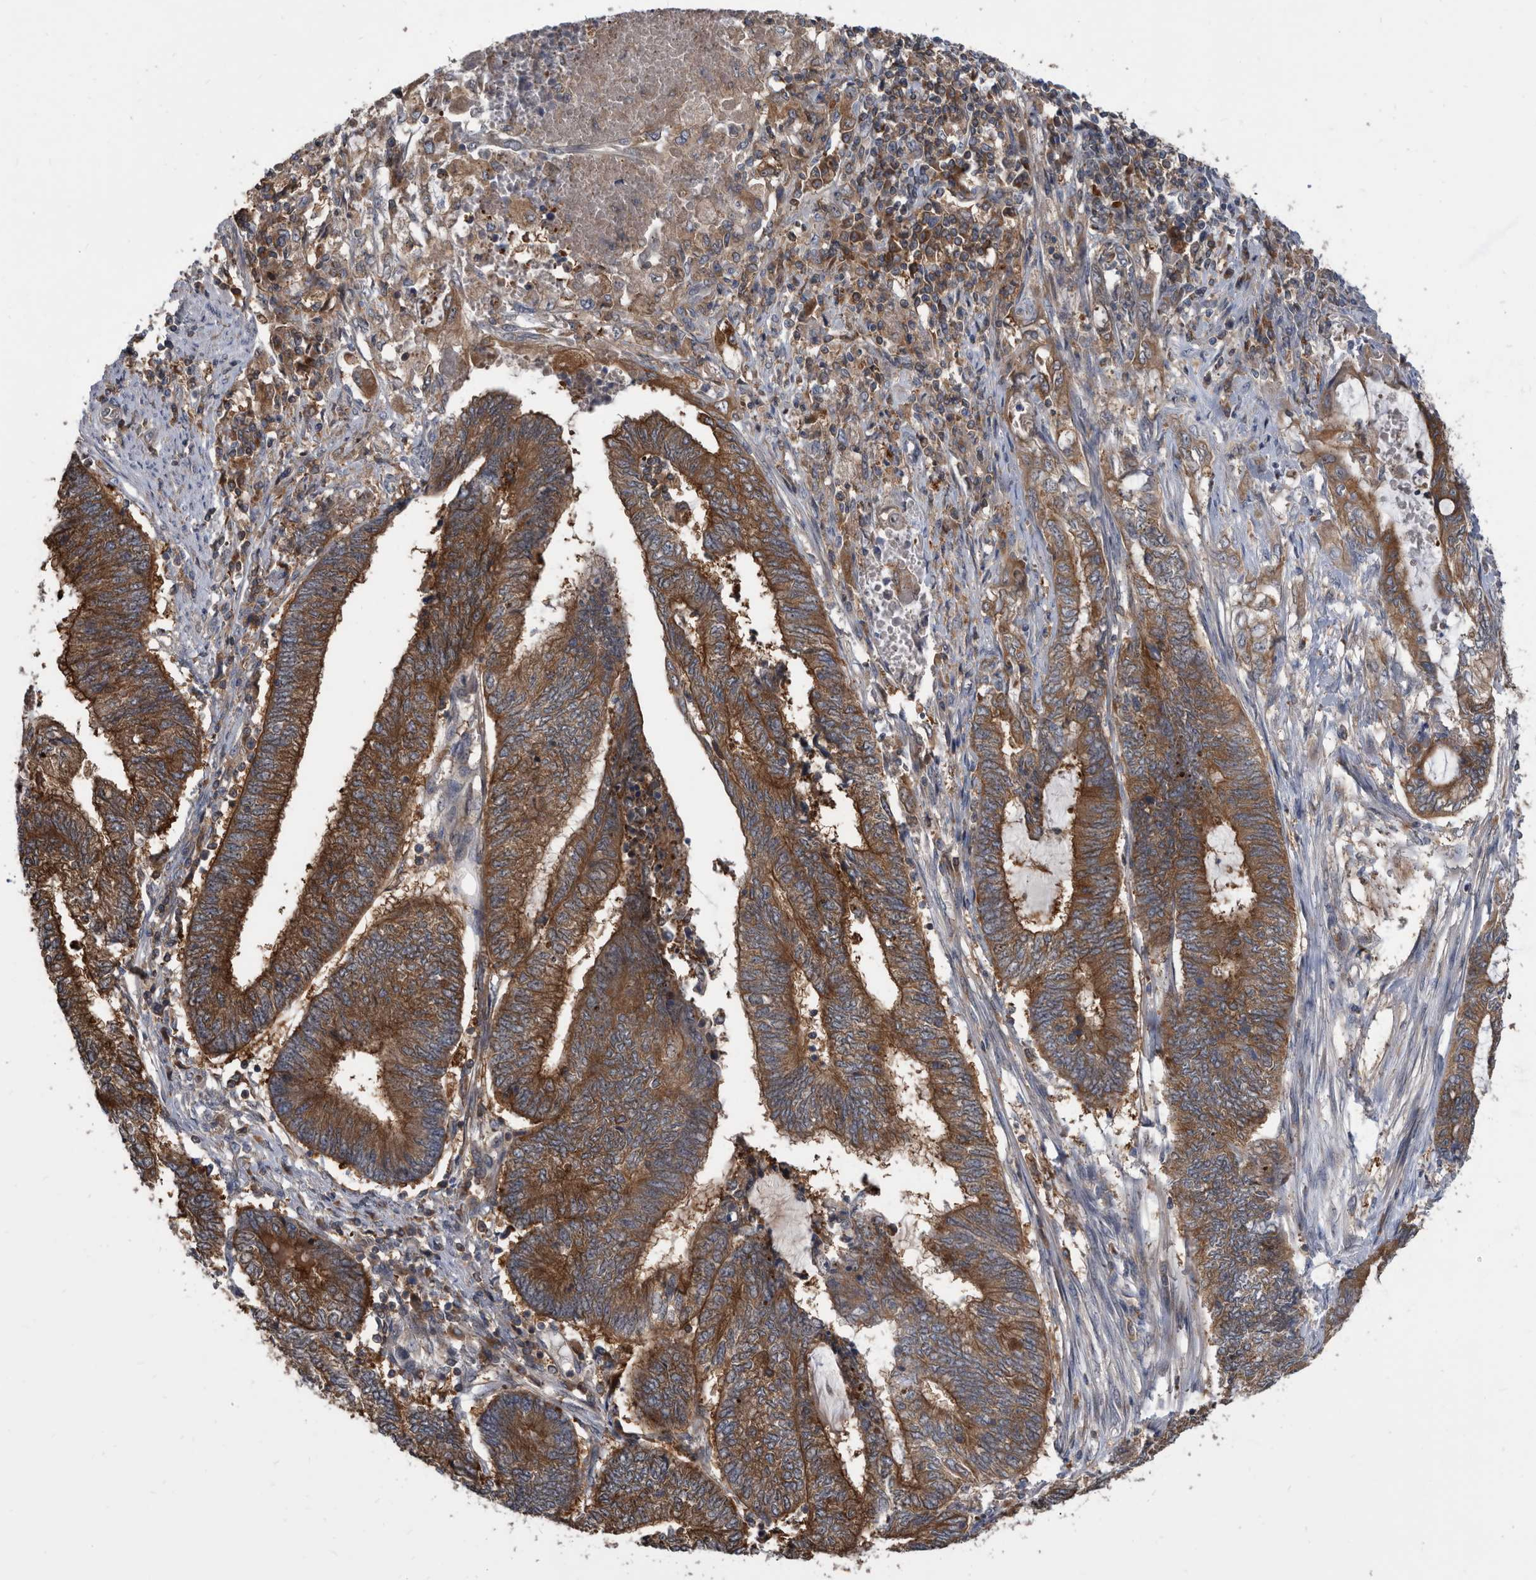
{"staining": {"intensity": "strong", "quantity": ">75%", "location": "cytoplasmic/membranous"}, "tissue": "endometrial cancer", "cell_type": "Tumor cells", "image_type": "cancer", "snomed": [{"axis": "morphology", "description": "Adenocarcinoma, NOS"}, {"axis": "topography", "description": "Uterus"}, {"axis": "topography", "description": "Endometrium"}], "caption": "The histopathology image displays a brown stain indicating the presence of a protein in the cytoplasmic/membranous of tumor cells in endometrial cancer. Immunohistochemistry stains the protein of interest in brown and the nuclei are stained blue.", "gene": "APEH", "patient": {"sex": "female", "age": 70}}